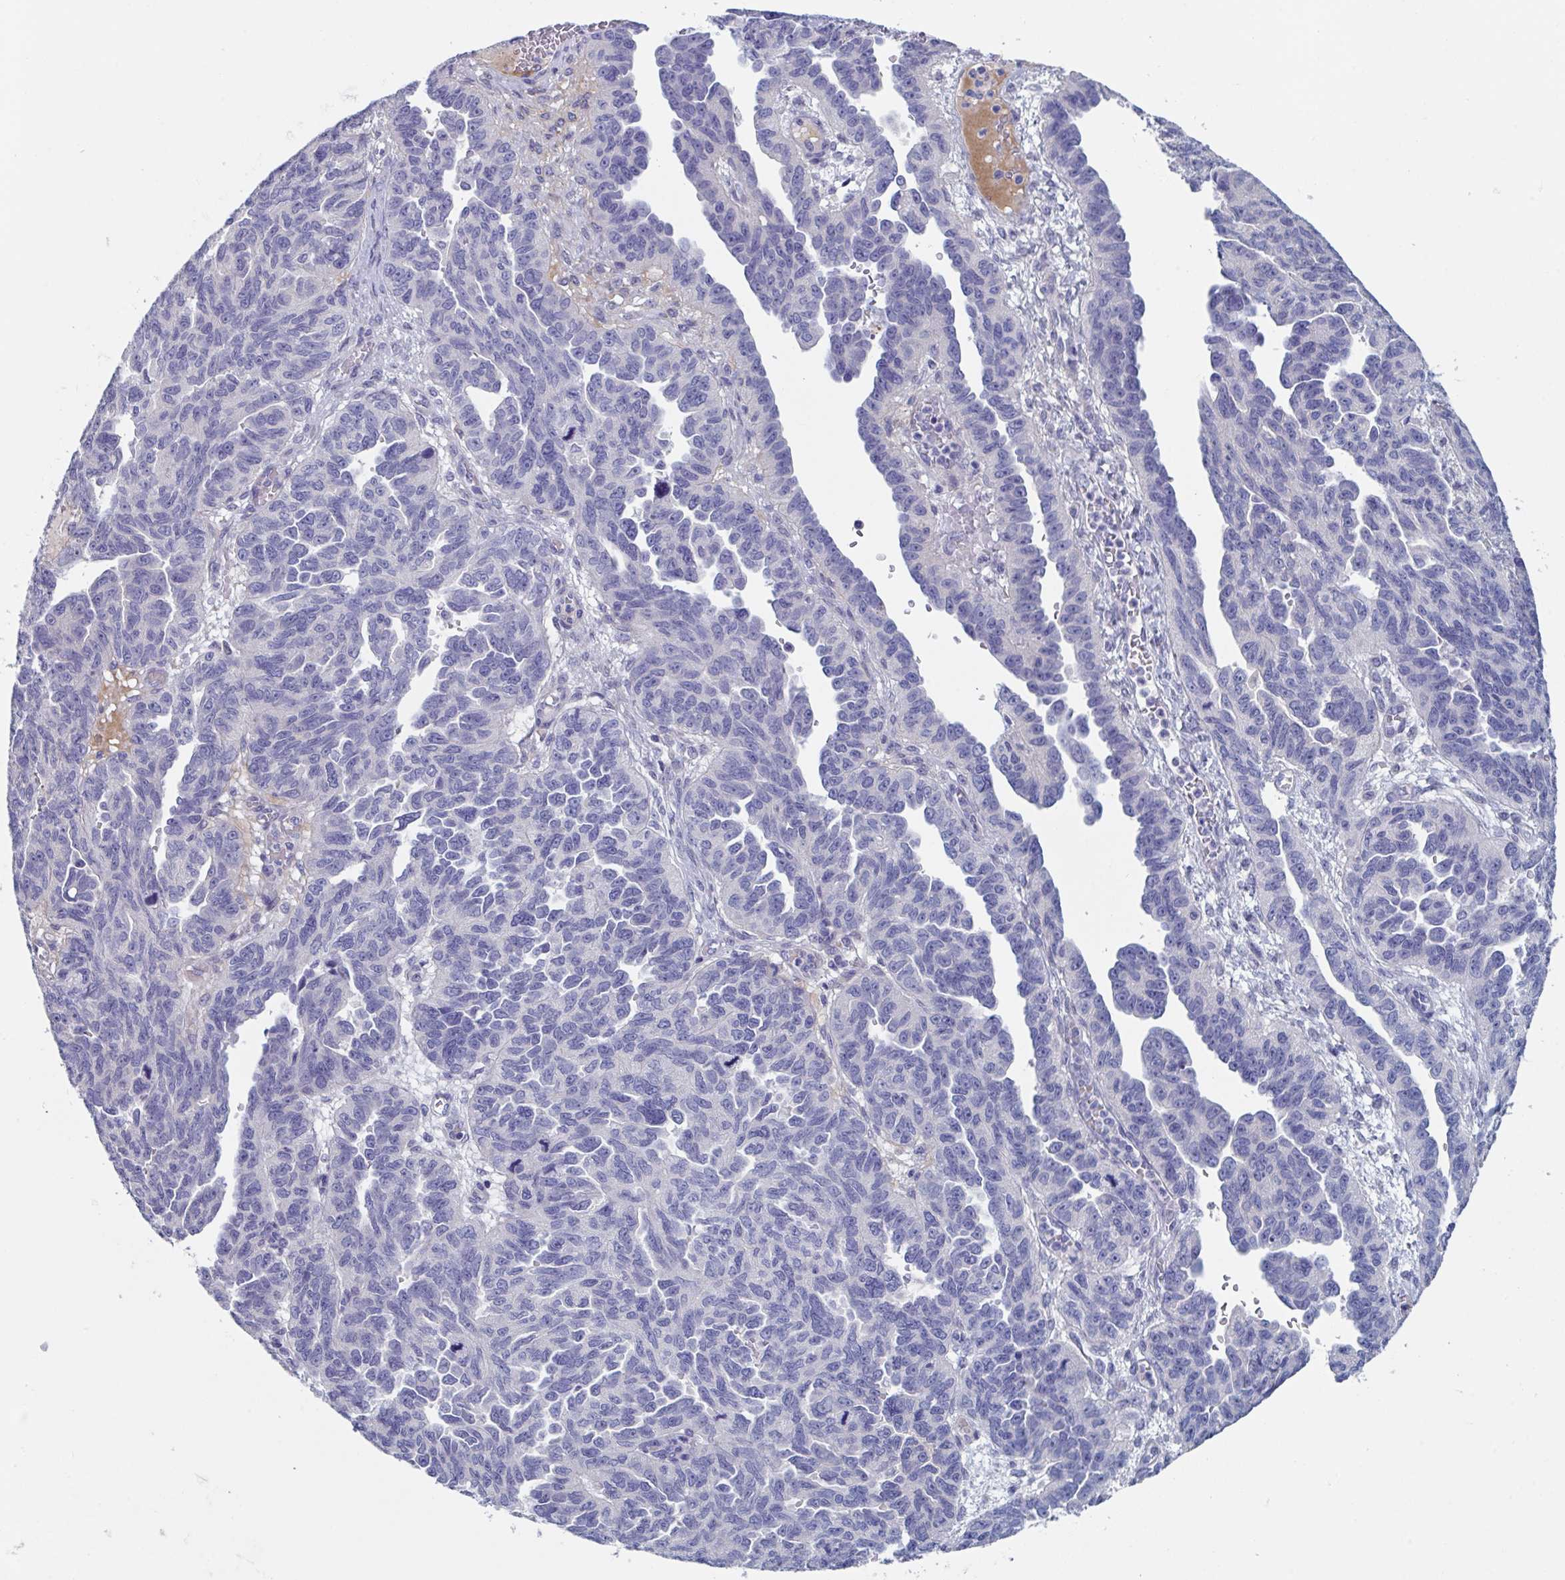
{"staining": {"intensity": "negative", "quantity": "none", "location": "none"}, "tissue": "ovarian cancer", "cell_type": "Tumor cells", "image_type": "cancer", "snomed": [{"axis": "morphology", "description": "Cystadenocarcinoma, serous, NOS"}, {"axis": "topography", "description": "Ovary"}], "caption": "DAB (3,3'-diaminobenzidine) immunohistochemical staining of serous cystadenocarcinoma (ovarian) demonstrates no significant positivity in tumor cells. Nuclei are stained in blue.", "gene": "NT5C3B", "patient": {"sex": "female", "age": 64}}